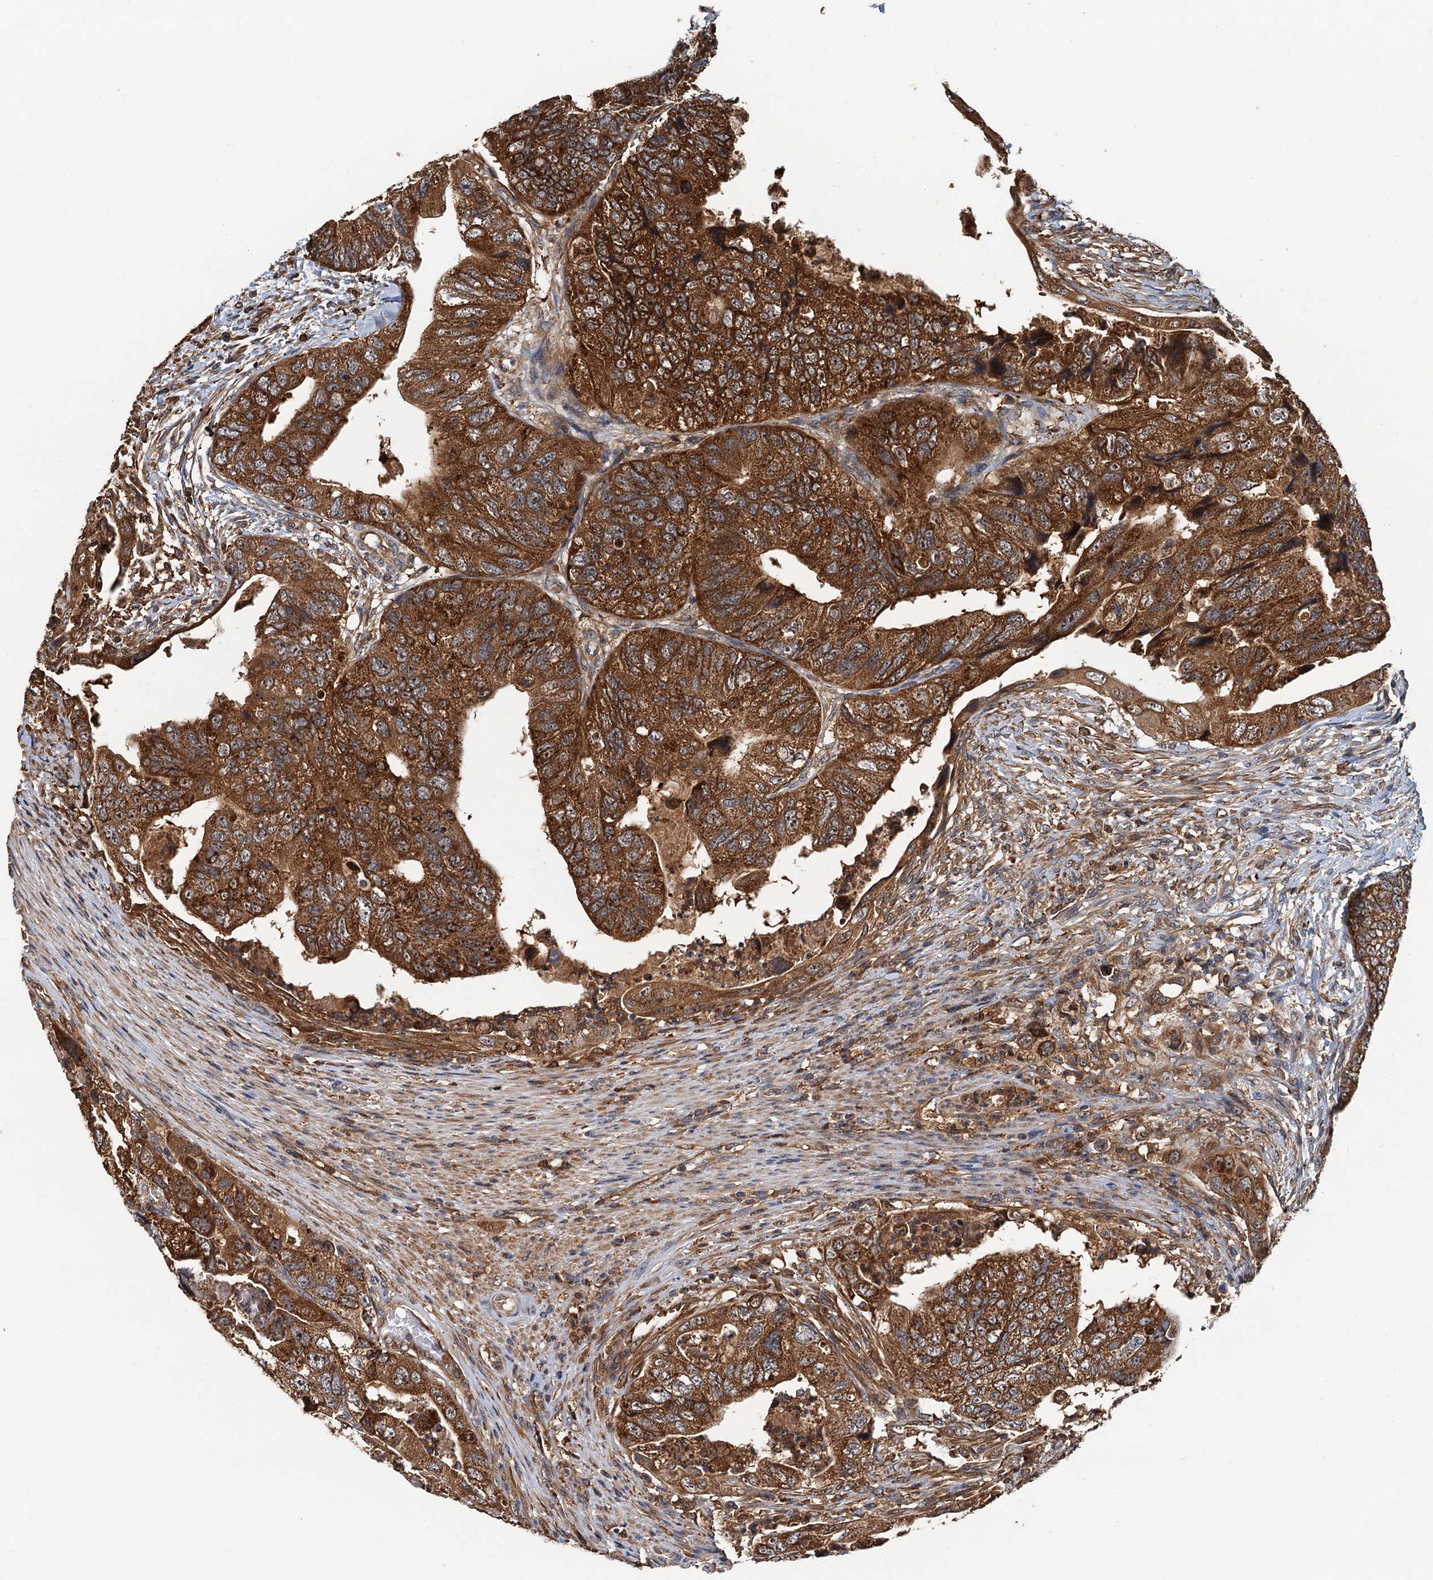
{"staining": {"intensity": "strong", "quantity": ">75%", "location": "cytoplasmic/membranous"}, "tissue": "colorectal cancer", "cell_type": "Tumor cells", "image_type": "cancer", "snomed": [{"axis": "morphology", "description": "Adenocarcinoma, NOS"}, {"axis": "topography", "description": "Rectum"}], "caption": "Adenocarcinoma (colorectal) tissue demonstrates strong cytoplasmic/membranous staining in approximately >75% of tumor cells, visualized by immunohistochemistry.", "gene": "USP6NL", "patient": {"sex": "male", "age": 63}}